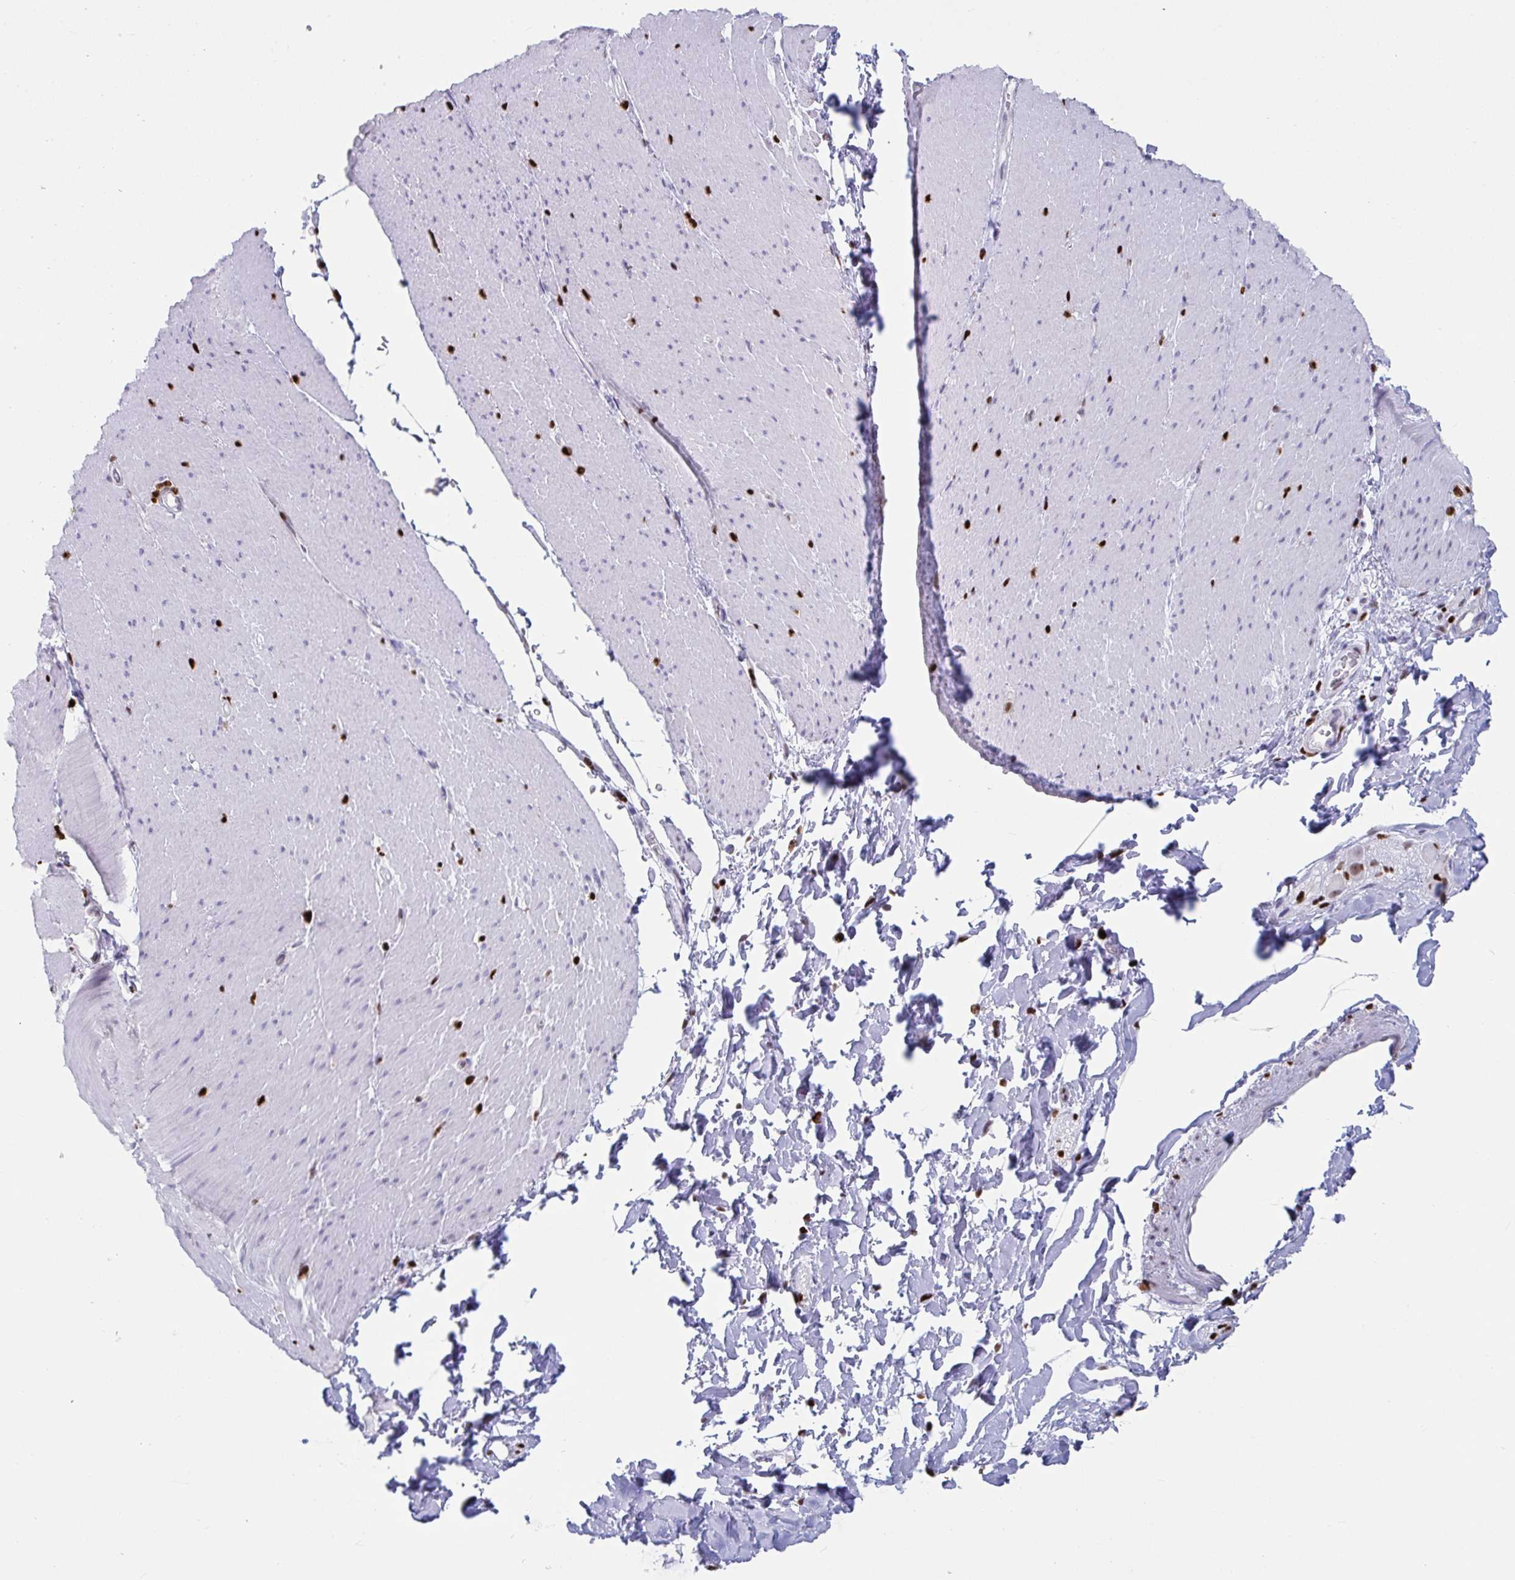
{"staining": {"intensity": "negative", "quantity": "none", "location": "none"}, "tissue": "smooth muscle", "cell_type": "Smooth muscle cells", "image_type": "normal", "snomed": [{"axis": "morphology", "description": "Normal tissue, NOS"}, {"axis": "topography", "description": "Smooth muscle"}, {"axis": "topography", "description": "Rectum"}], "caption": "The micrograph displays no staining of smooth muscle cells in normal smooth muscle.", "gene": "ZNF586", "patient": {"sex": "male", "age": 53}}